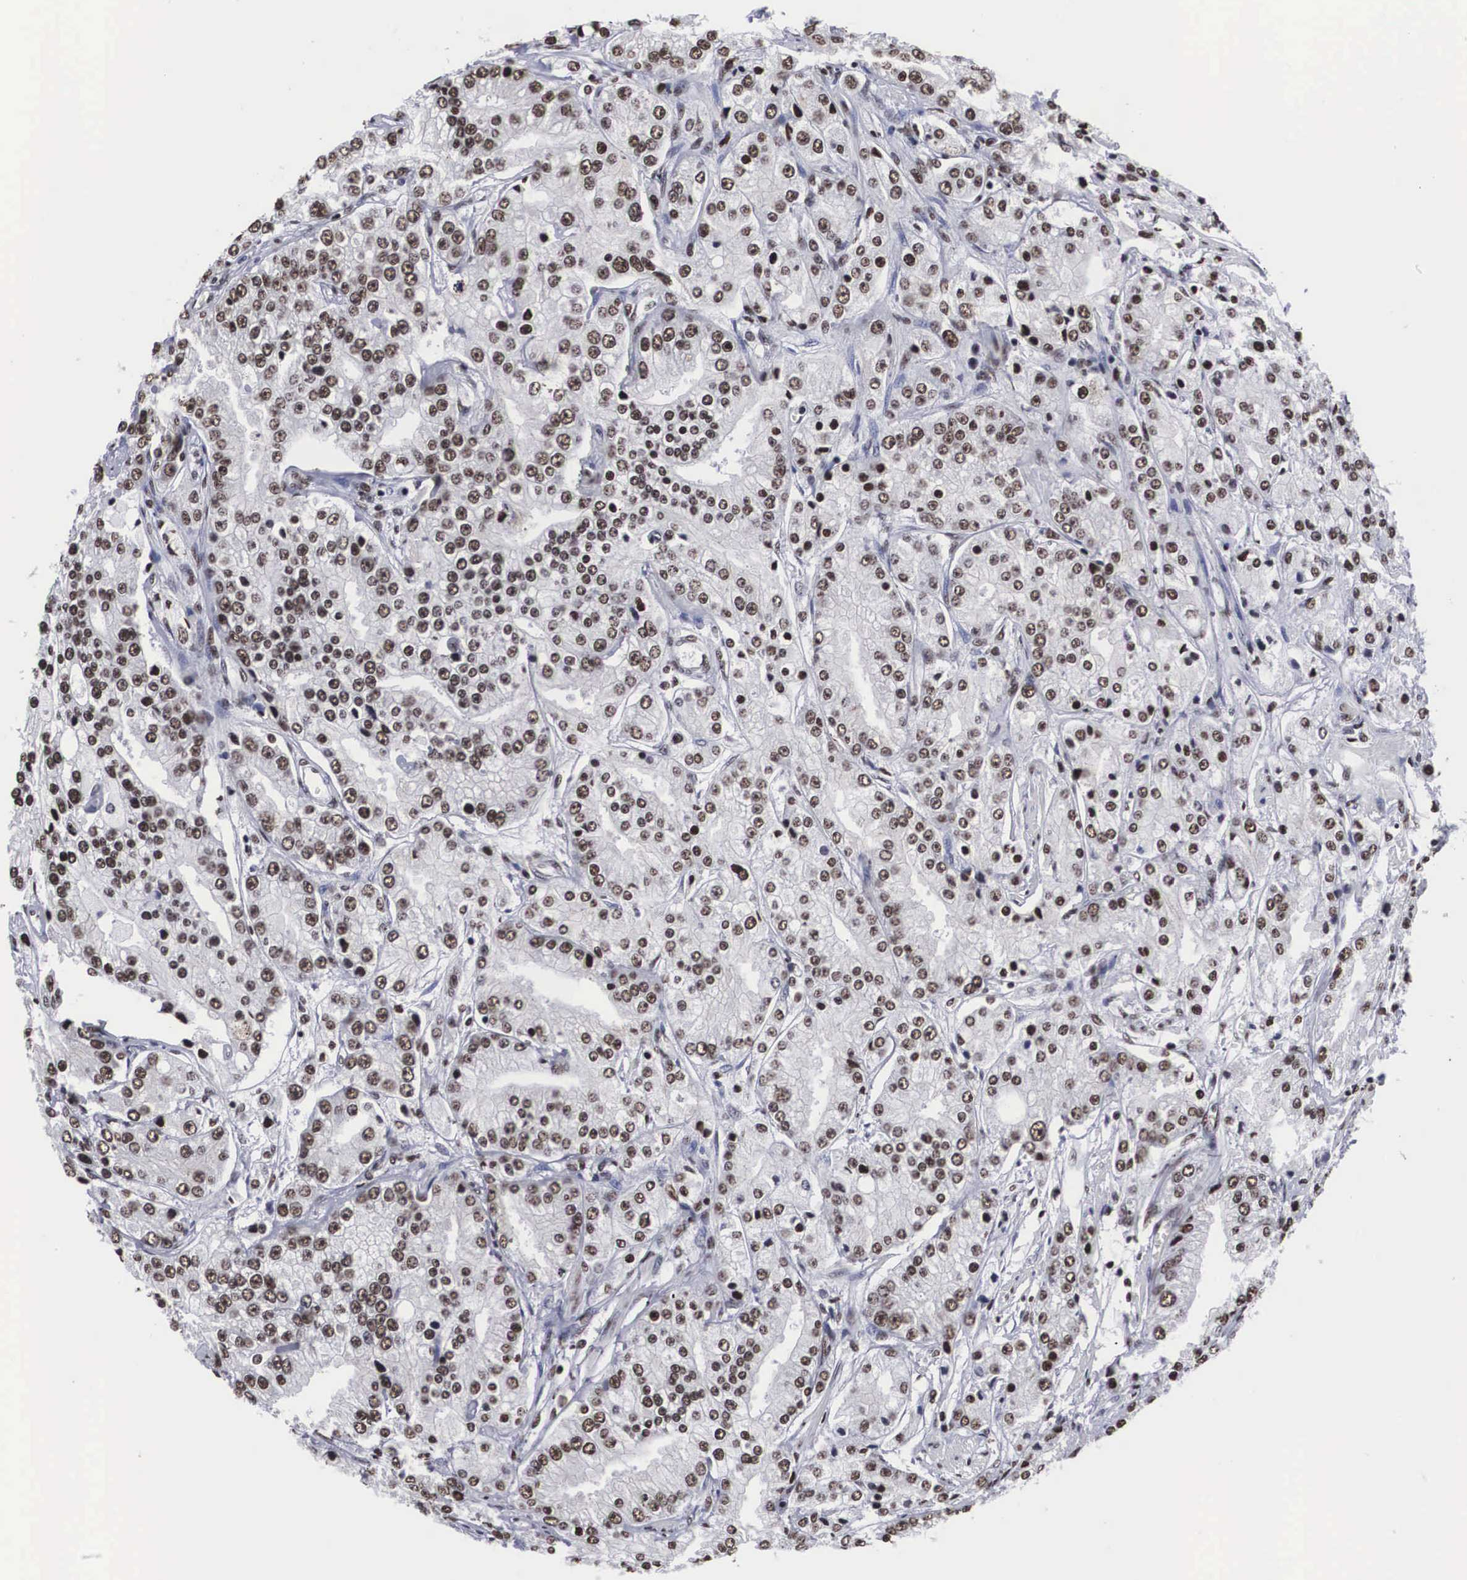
{"staining": {"intensity": "moderate", "quantity": "25%-75%", "location": "nuclear"}, "tissue": "prostate cancer", "cell_type": "Tumor cells", "image_type": "cancer", "snomed": [{"axis": "morphology", "description": "Adenocarcinoma, Medium grade"}, {"axis": "topography", "description": "Prostate"}], "caption": "Immunohistochemical staining of human prostate cancer displays moderate nuclear protein positivity in about 25%-75% of tumor cells. (DAB IHC, brown staining for protein, blue staining for nuclei).", "gene": "ACIN1", "patient": {"sex": "male", "age": 72}}